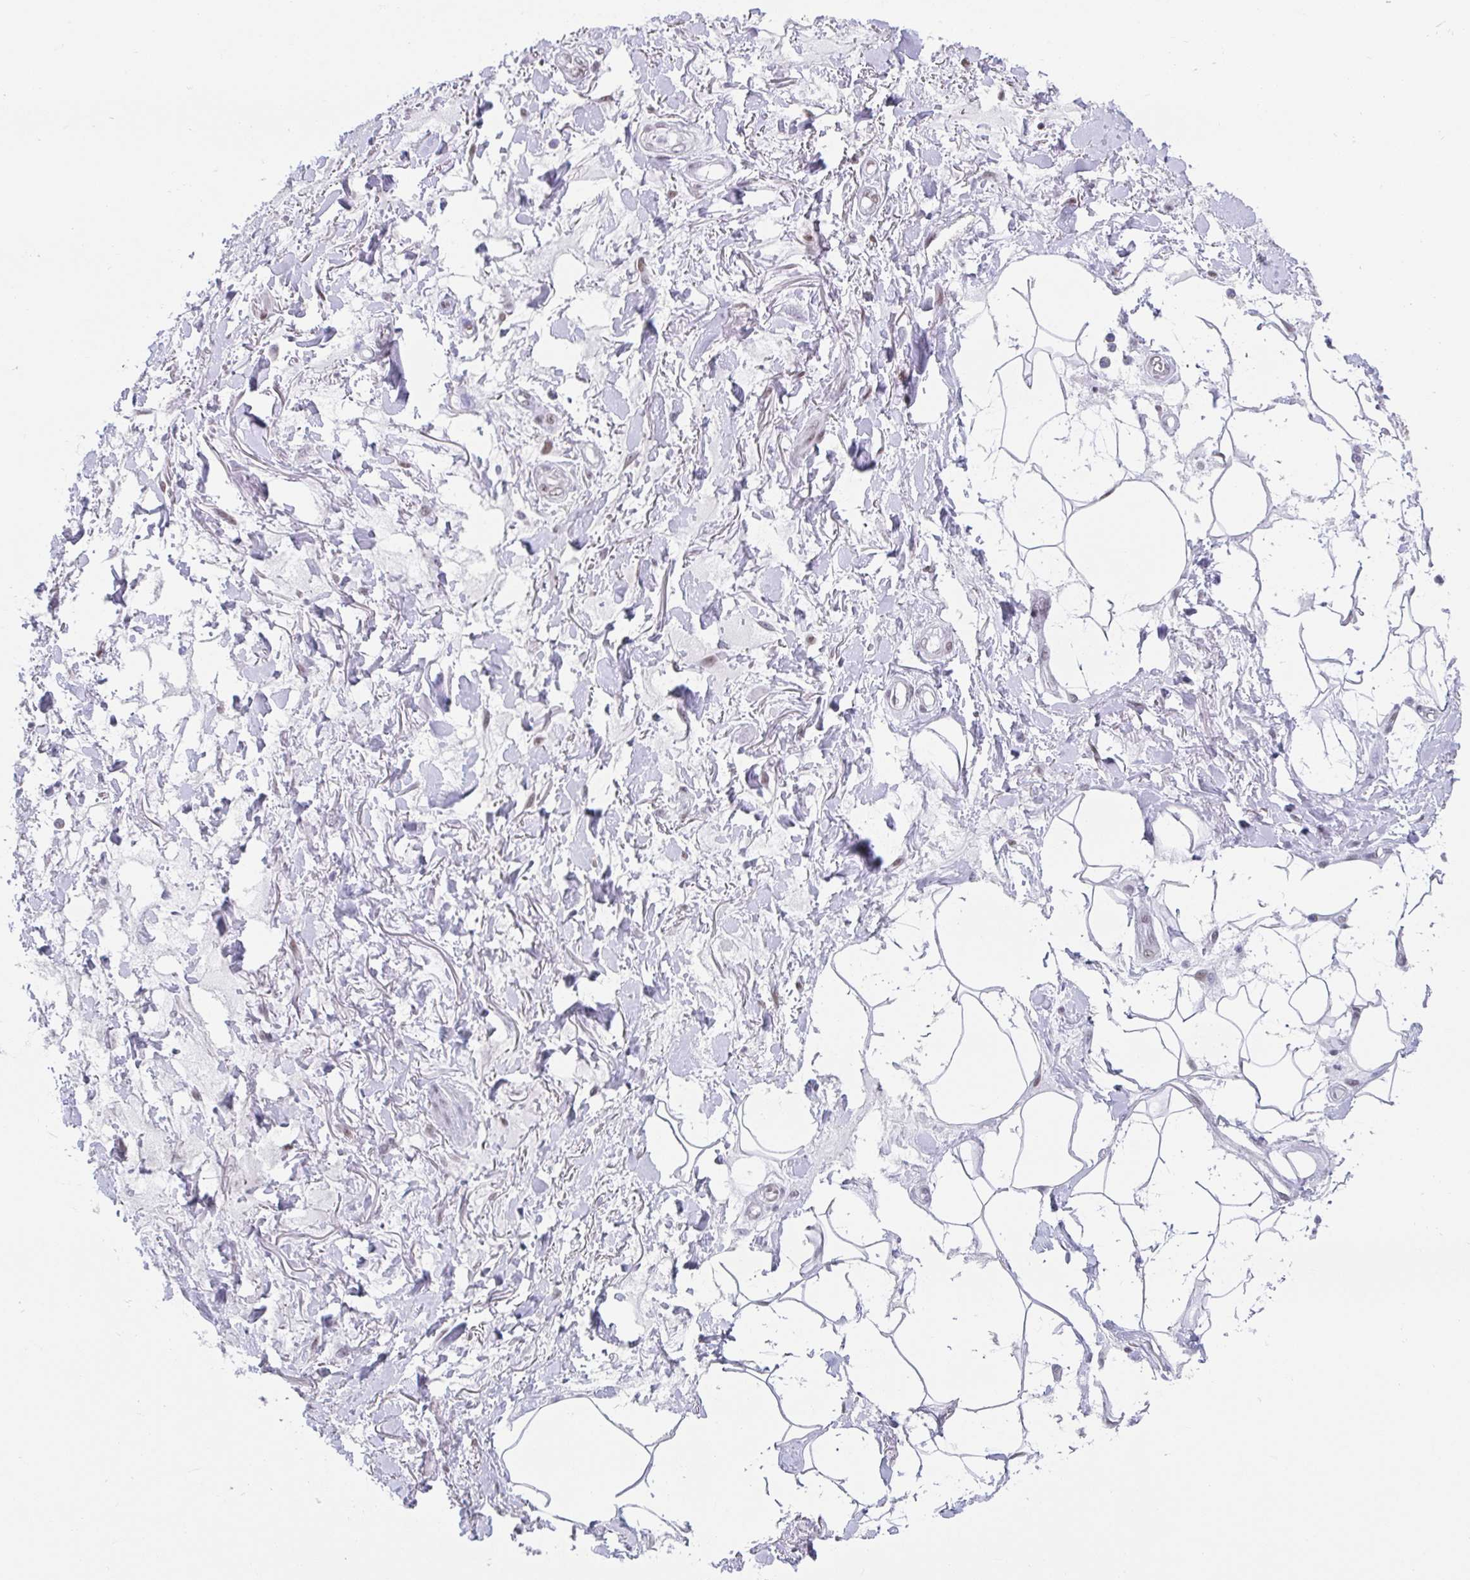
{"staining": {"intensity": "negative", "quantity": "none", "location": "none"}, "tissue": "adipose tissue", "cell_type": "Adipocytes", "image_type": "normal", "snomed": [{"axis": "morphology", "description": "Normal tissue, NOS"}, {"axis": "topography", "description": "Vagina"}, {"axis": "topography", "description": "Peripheral nerve tissue"}], "caption": "Adipose tissue was stained to show a protein in brown. There is no significant staining in adipocytes. Brightfield microscopy of immunohistochemistry stained with DAB (3,3'-diaminobenzidine) (brown) and hematoxylin (blue), captured at high magnification.", "gene": "SLC7A10", "patient": {"sex": "female", "age": 71}}